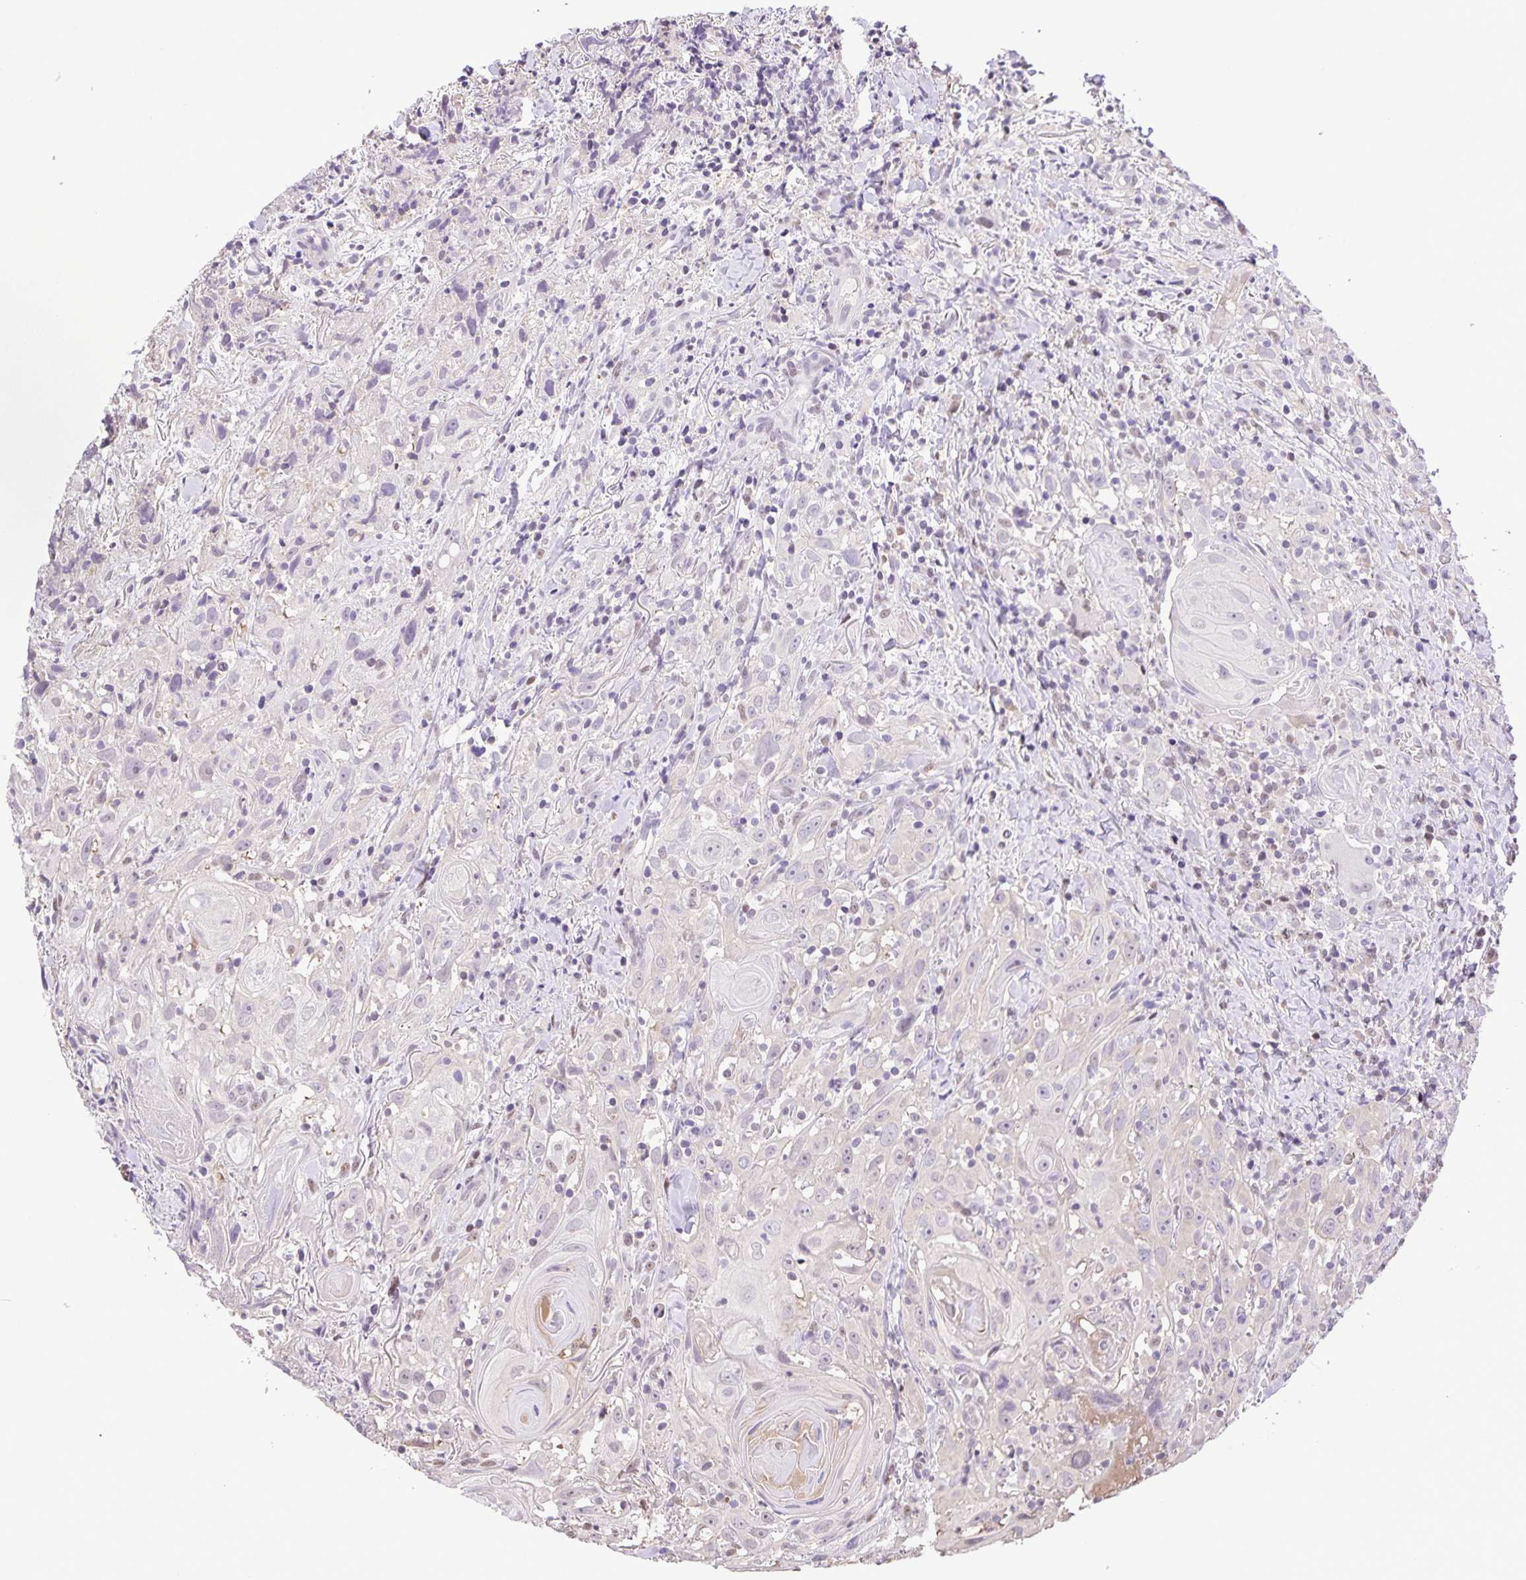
{"staining": {"intensity": "negative", "quantity": "none", "location": "none"}, "tissue": "head and neck cancer", "cell_type": "Tumor cells", "image_type": "cancer", "snomed": [{"axis": "morphology", "description": "Squamous cell carcinoma, NOS"}, {"axis": "topography", "description": "Head-Neck"}], "caption": "Immunohistochemistry (IHC) image of neoplastic tissue: head and neck squamous cell carcinoma stained with DAB exhibits no significant protein expression in tumor cells. (Stains: DAB immunohistochemistry with hematoxylin counter stain, Microscopy: brightfield microscopy at high magnification).", "gene": "ONECUT2", "patient": {"sex": "female", "age": 95}}